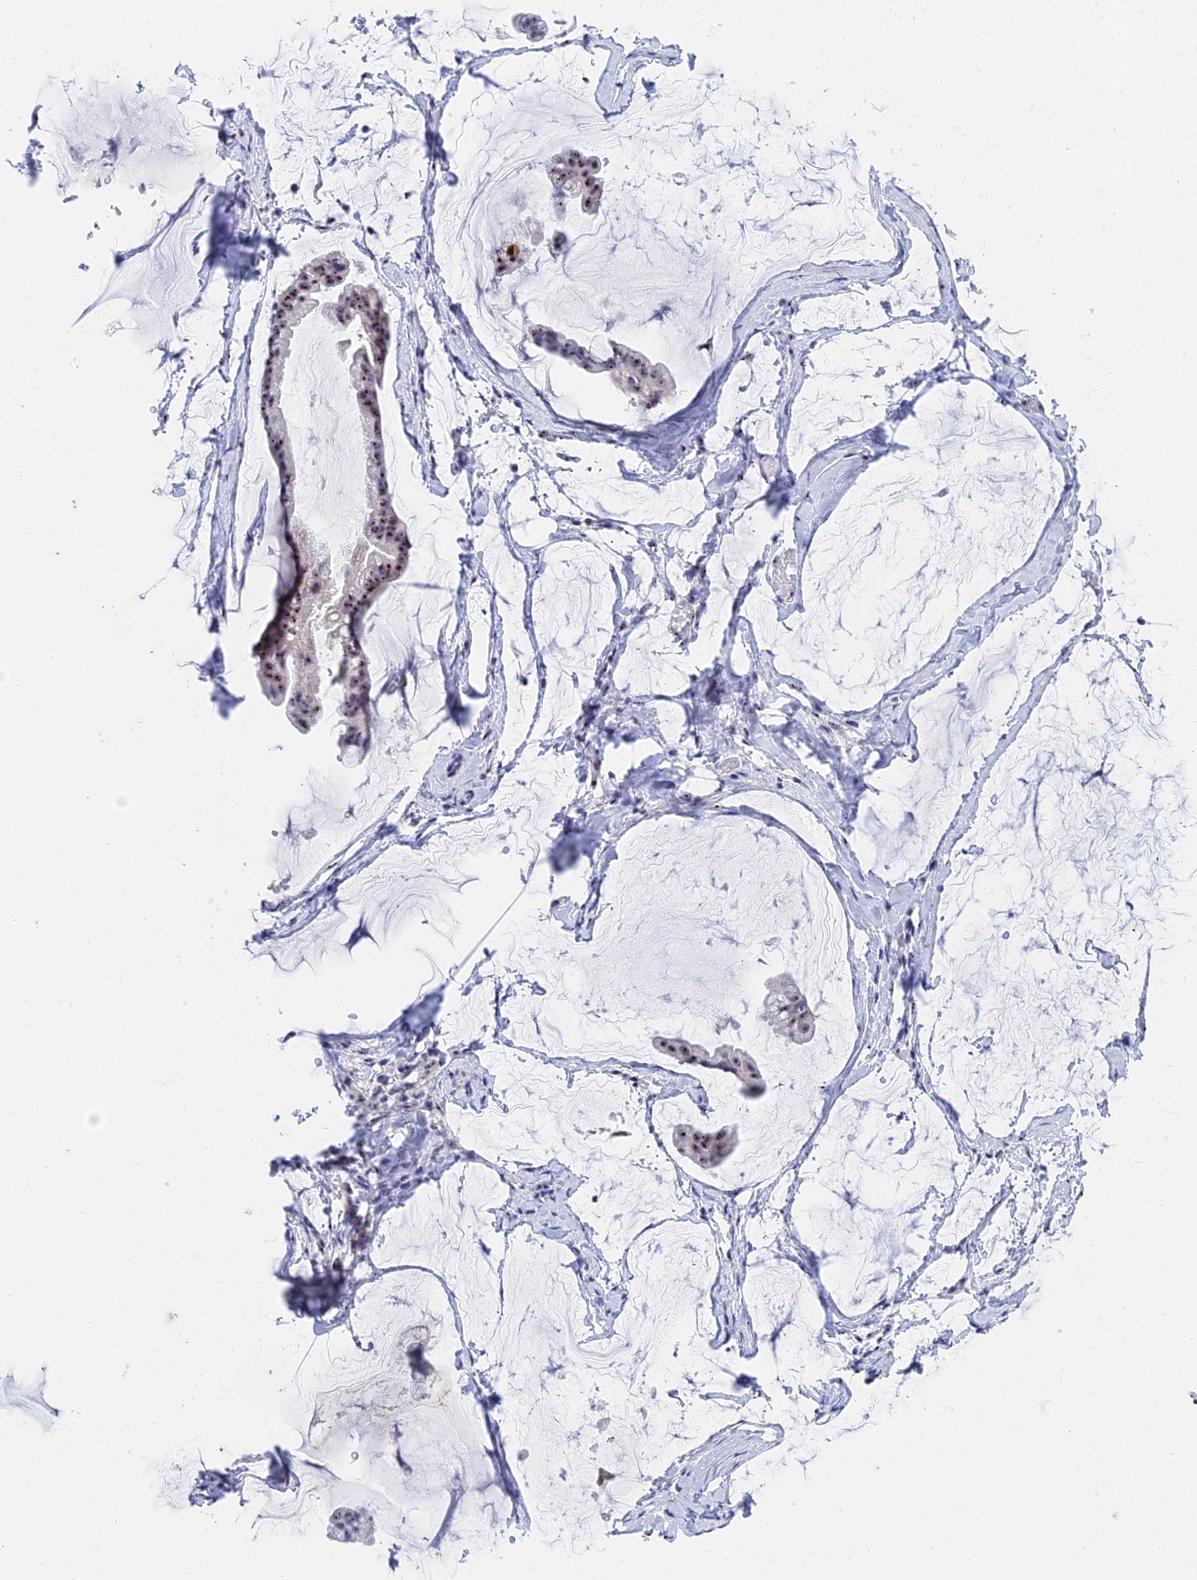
{"staining": {"intensity": "moderate", "quantity": ">75%", "location": "nuclear"}, "tissue": "ovarian cancer", "cell_type": "Tumor cells", "image_type": "cancer", "snomed": [{"axis": "morphology", "description": "Cystadenocarcinoma, mucinous, NOS"}, {"axis": "topography", "description": "Ovary"}], "caption": "There is medium levels of moderate nuclear staining in tumor cells of ovarian cancer, as demonstrated by immunohistochemical staining (brown color).", "gene": "RSL1D1", "patient": {"sex": "female", "age": 73}}